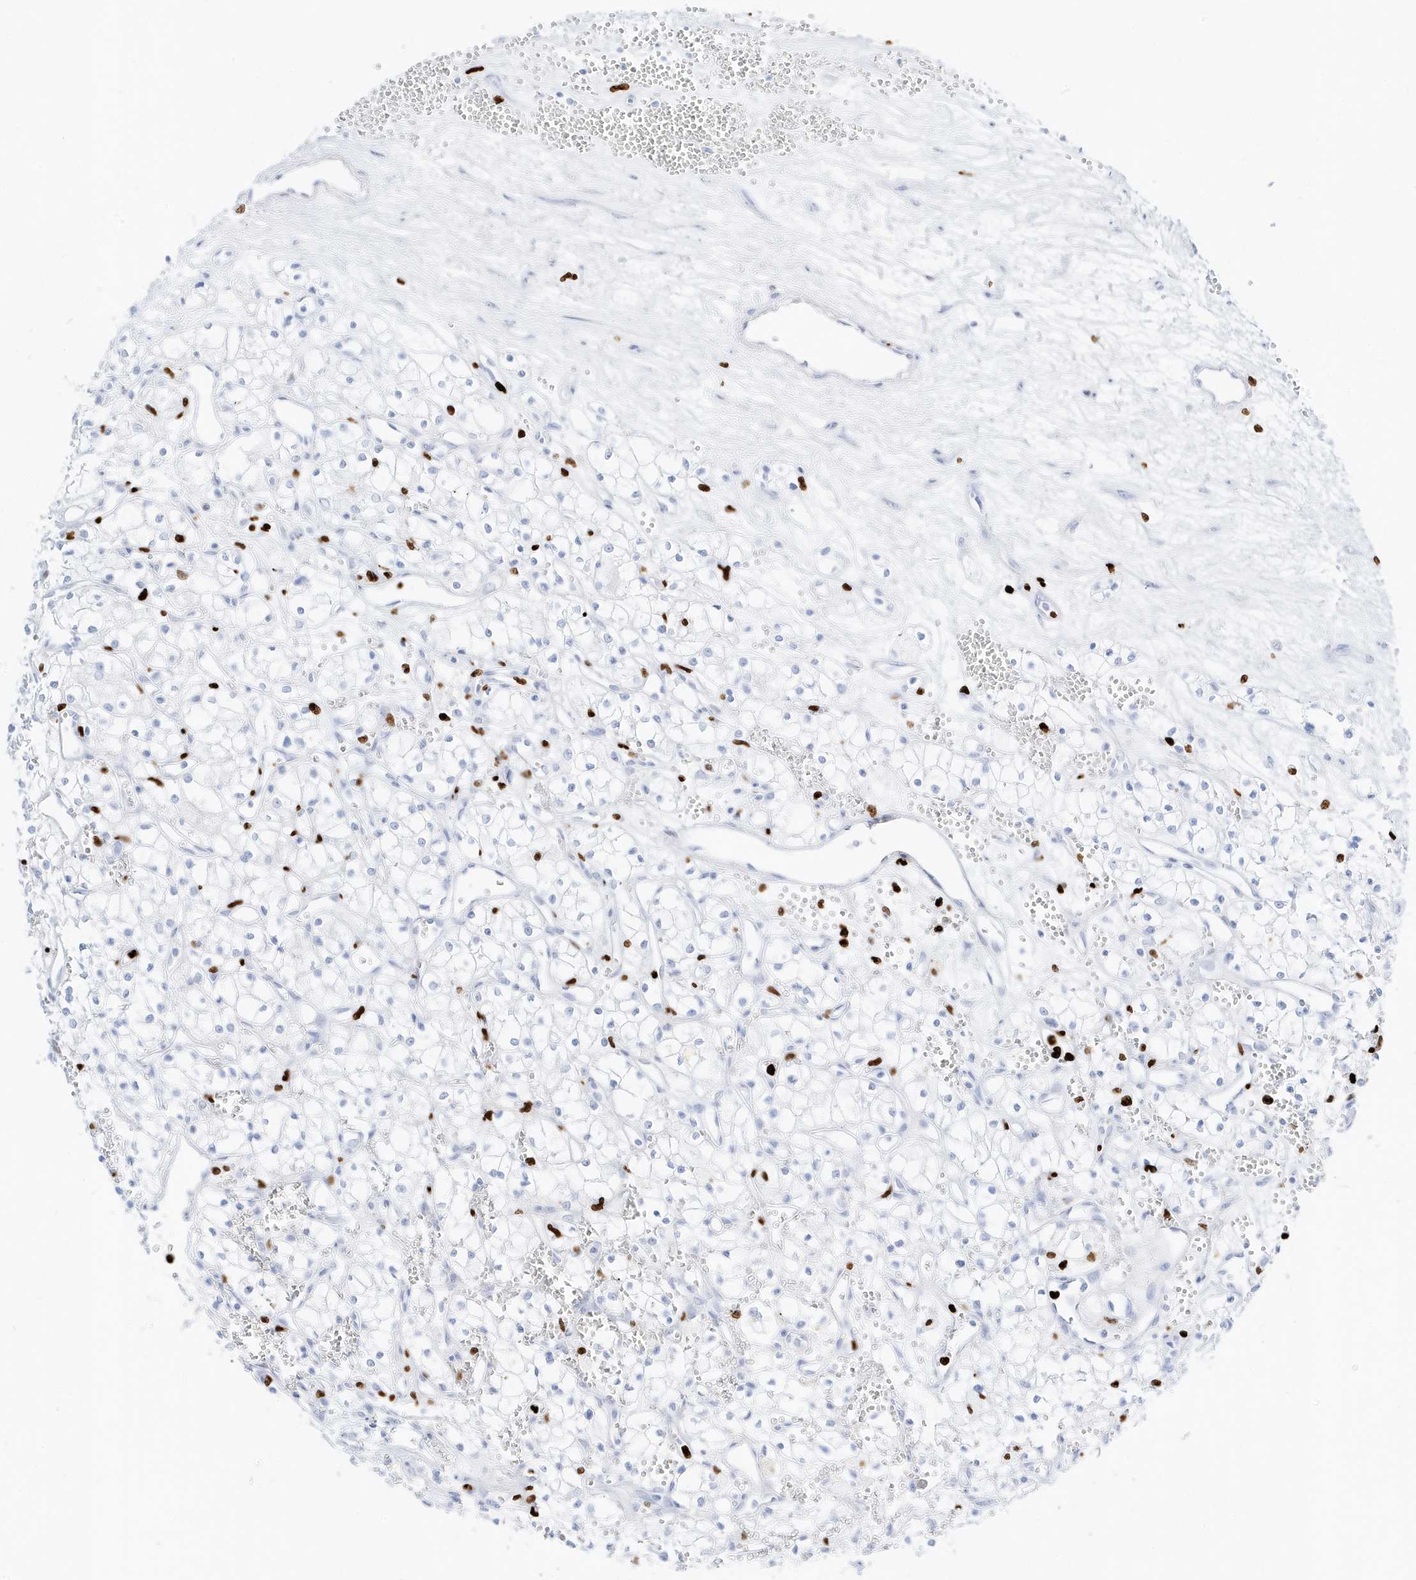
{"staining": {"intensity": "negative", "quantity": "none", "location": "none"}, "tissue": "renal cancer", "cell_type": "Tumor cells", "image_type": "cancer", "snomed": [{"axis": "morphology", "description": "Adenocarcinoma, NOS"}, {"axis": "topography", "description": "Kidney"}], "caption": "Immunohistochemistry (IHC) micrograph of neoplastic tissue: human renal cancer (adenocarcinoma) stained with DAB (3,3'-diaminobenzidine) shows no significant protein staining in tumor cells.", "gene": "MNDA", "patient": {"sex": "male", "age": 59}}